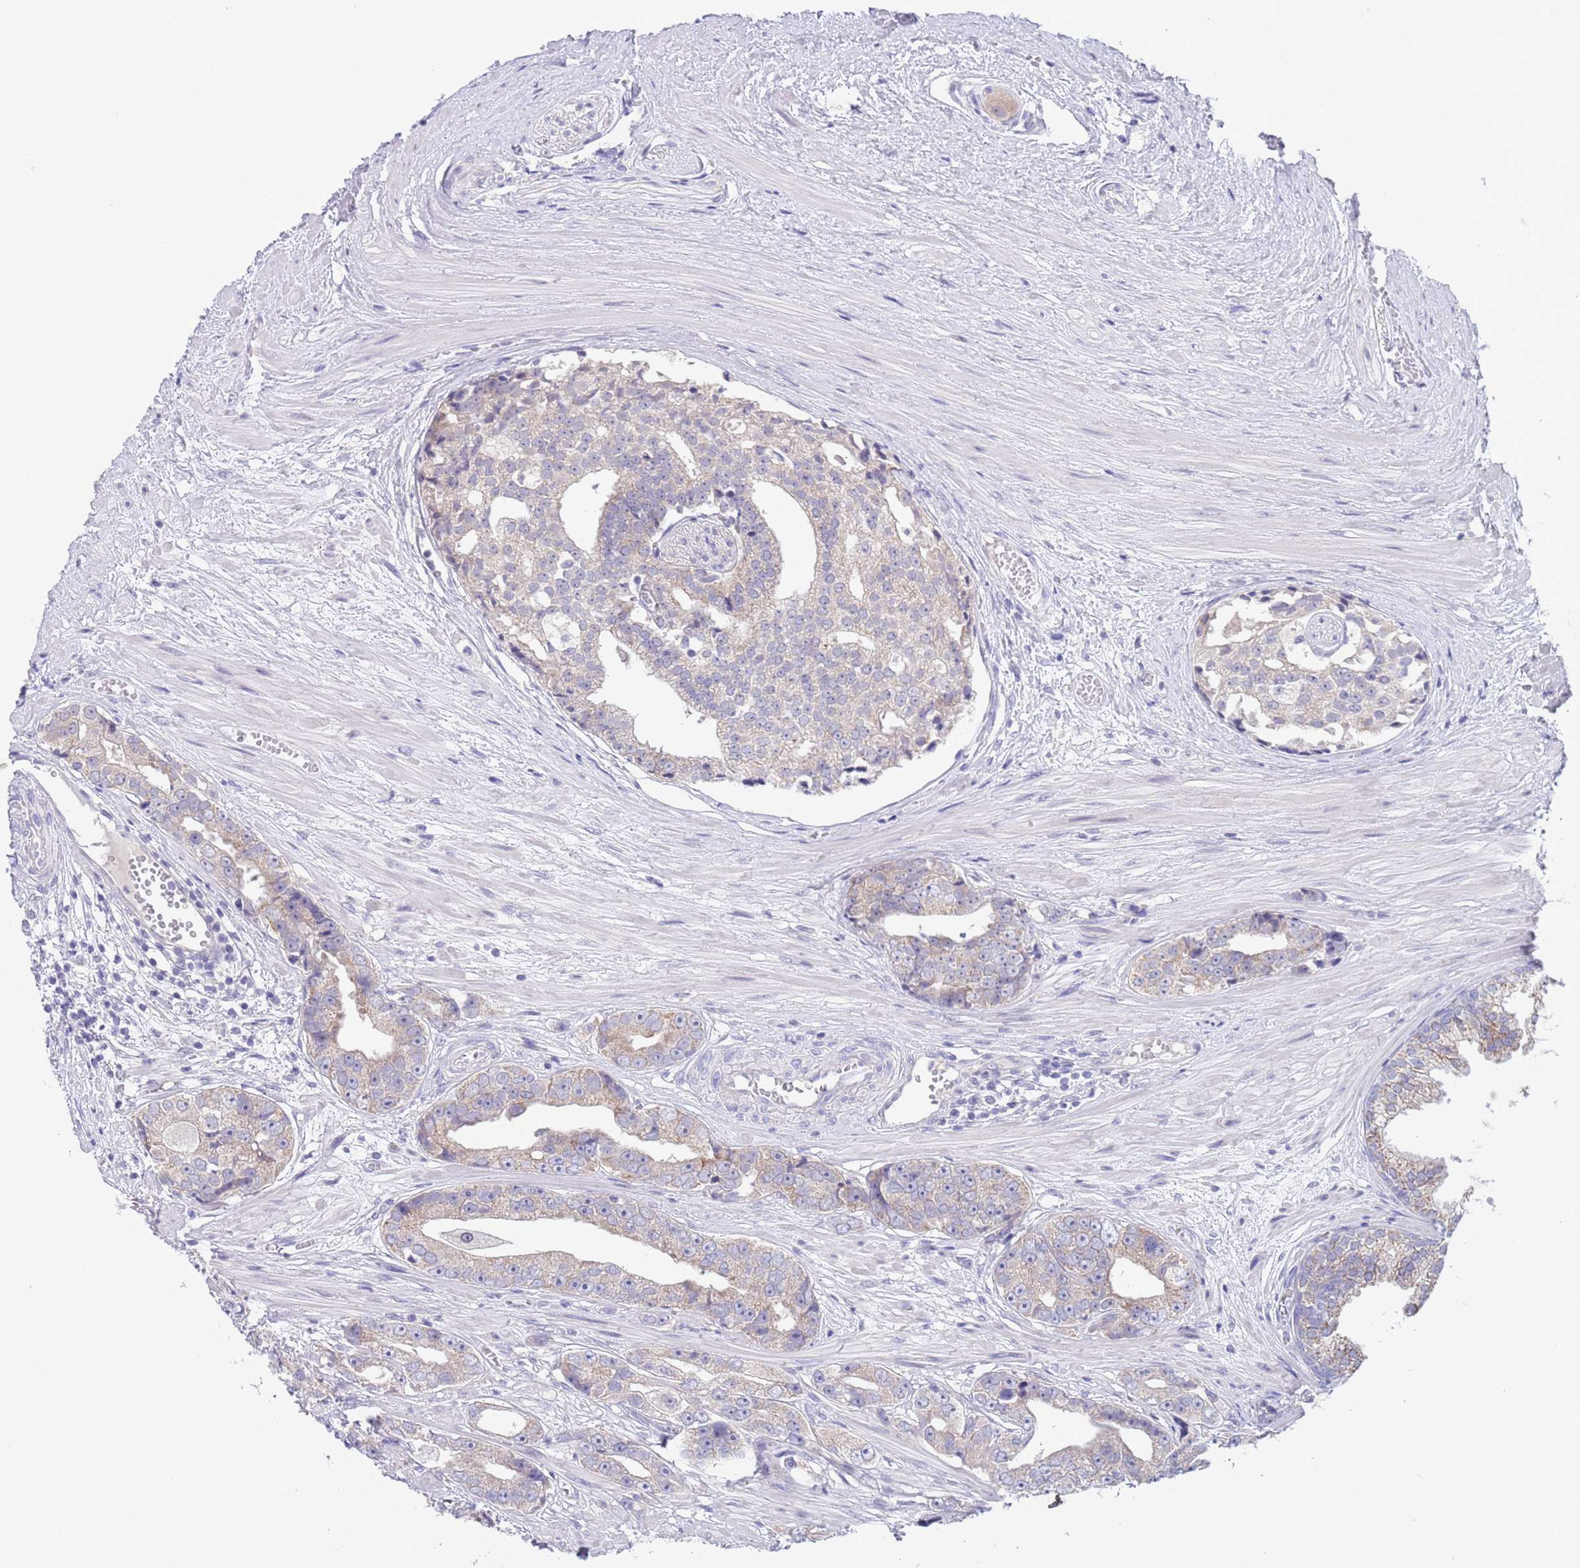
{"staining": {"intensity": "negative", "quantity": "none", "location": "none"}, "tissue": "prostate cancer", "cell_type": "Tumor cells", "image_type": "cancer", "snomed": [{"axis": "morphology", "description": "Adenocarcinoma, High grade"}, {"axis": "topography", "description": "Prostate"}], "caption": "Tumor cells show no significant staining in prostate cancer (high-grade adenocarcinoma).", "gene": "SPIRE2", "patient": {"sex": "male", "age": 71}}